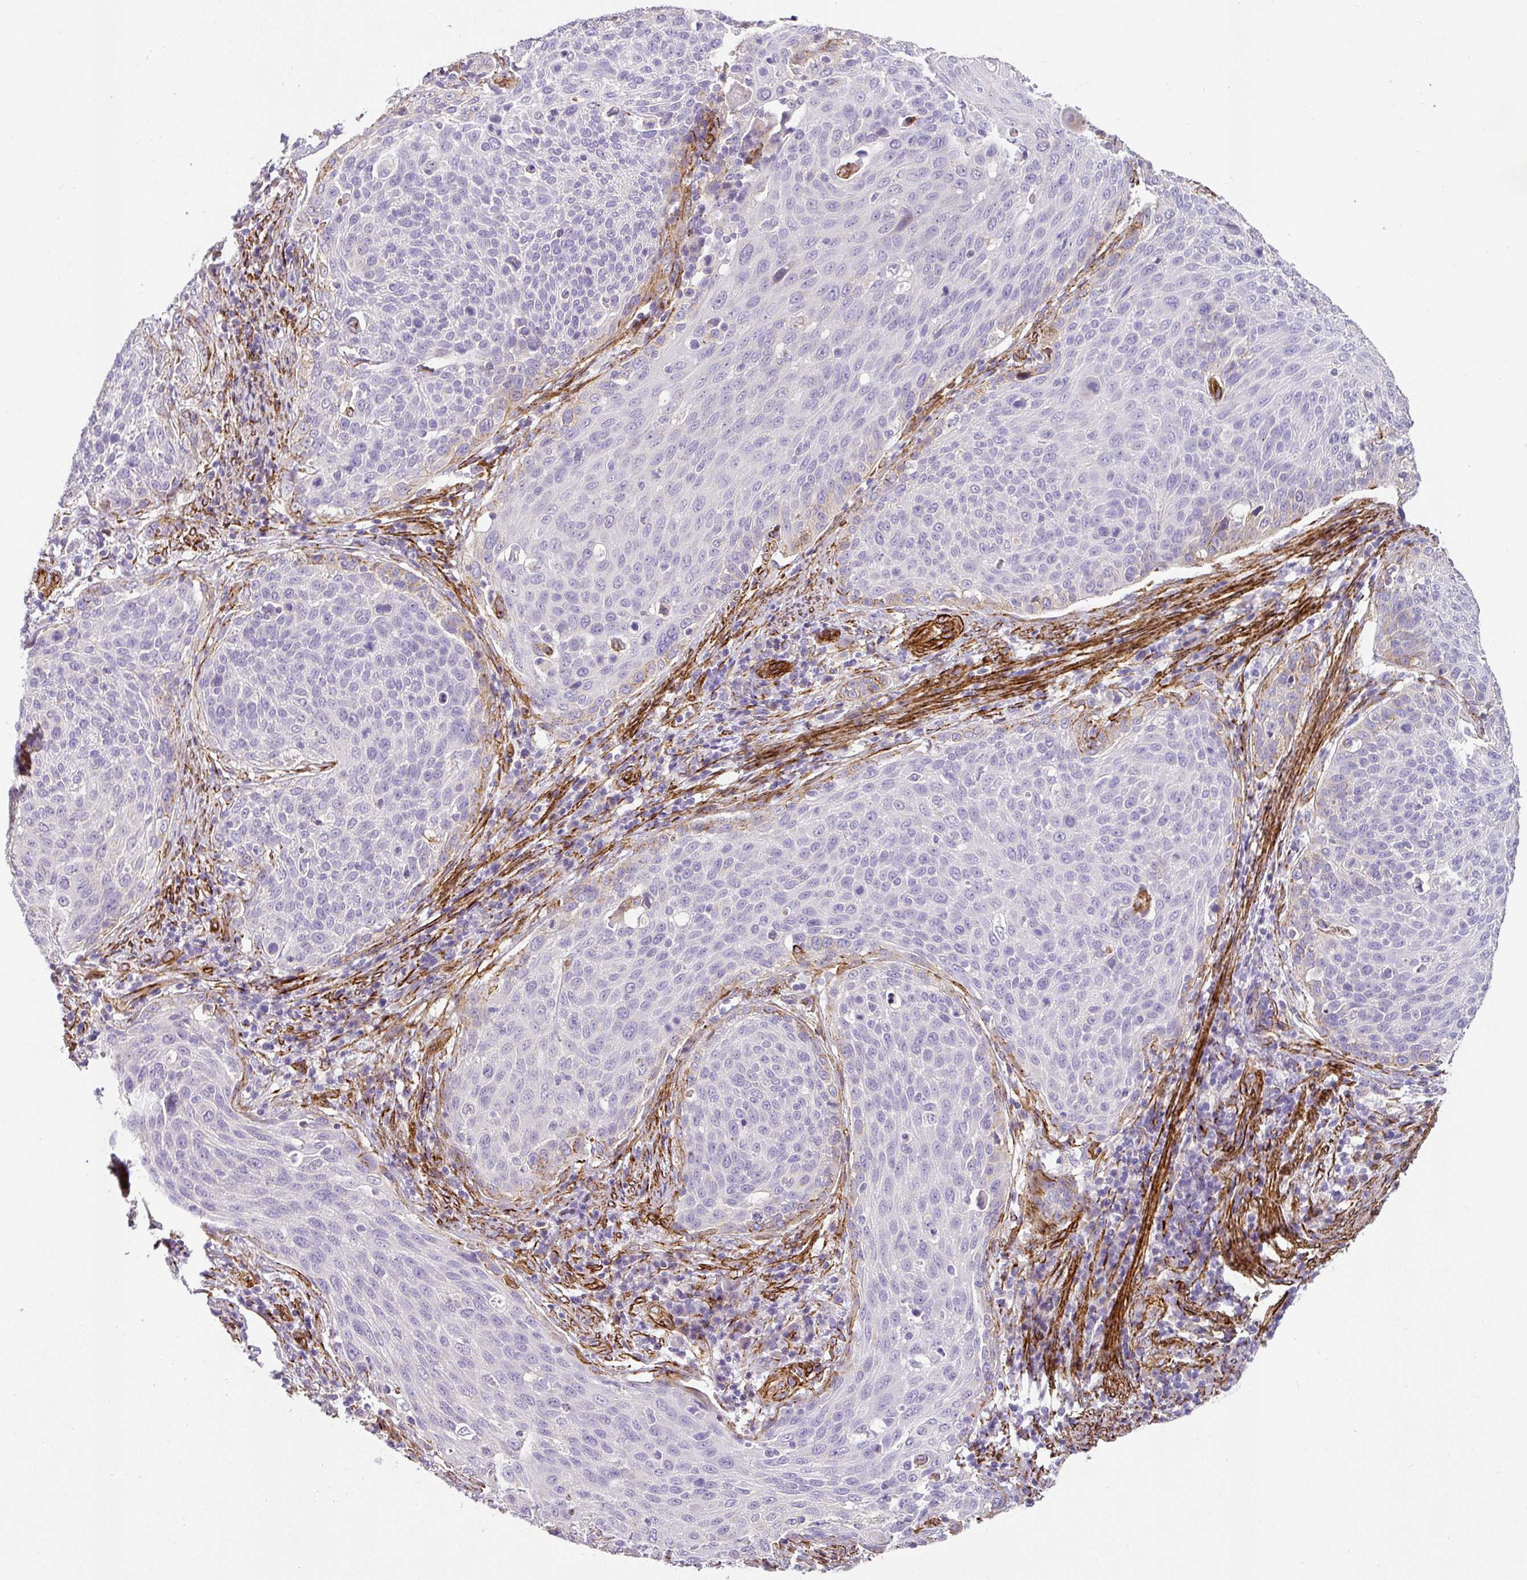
{"staining": {"intensity": "negative", "quantity": "none", "location": "none"}, "tissue": "cervical cancer", "cell_type": "Tumor cells", "image_type": "cancer", "snomed": [{"axis": "morphology", "description": "Squamous cell carcinoma, NOS"}, {"axis": "topography", "description": "Cervix"}], "caption": "Squamous cell carcinoma (cervical) was stained to show a protein in brown. There is no significant expression in tumor cells.", "gene": "SLC25A17", "patient": {"sex": "female", "age": 31}}